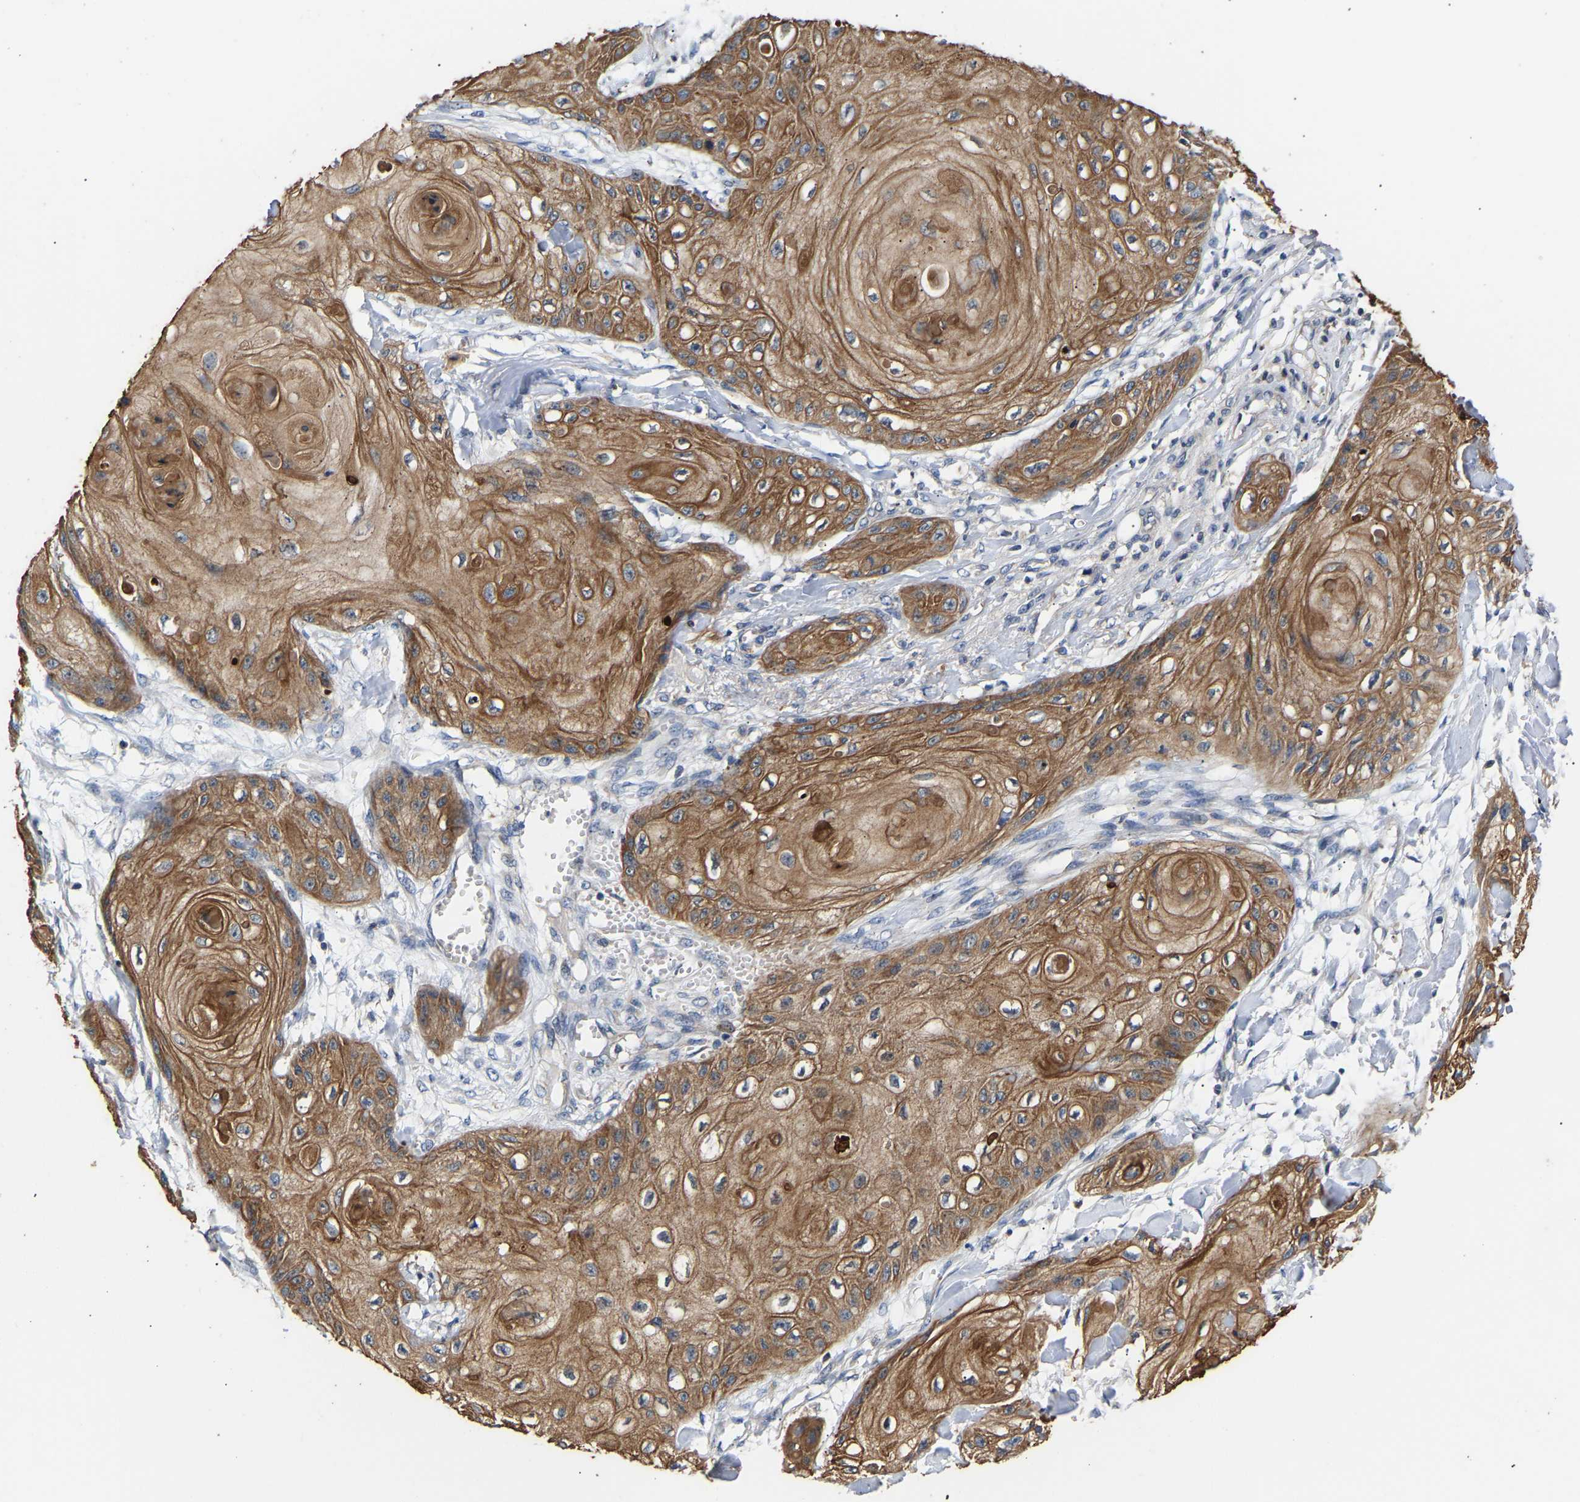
{"staining": {"intensity": "moderate", "quantity": ">75%", "location": "cytoplasmic/membranous"}, "tissue": "skin cancer", "cell_type": "Tumor cells", "image_type": "cancer", "snomed": [{"axis": "morphology", "description": "Squamous cell carcinoma, NOS"}, {"axis": "topography", "description": "Skin"}], "caption": "Immunohistochemical staining of human skin squamous cell carcinoma exhibits moderate cytoplasmic/membranous protein staining in approximately >75% of tumor cells.", "gene": "LRBA", "patient": {"sex": "male", "age": 74}}